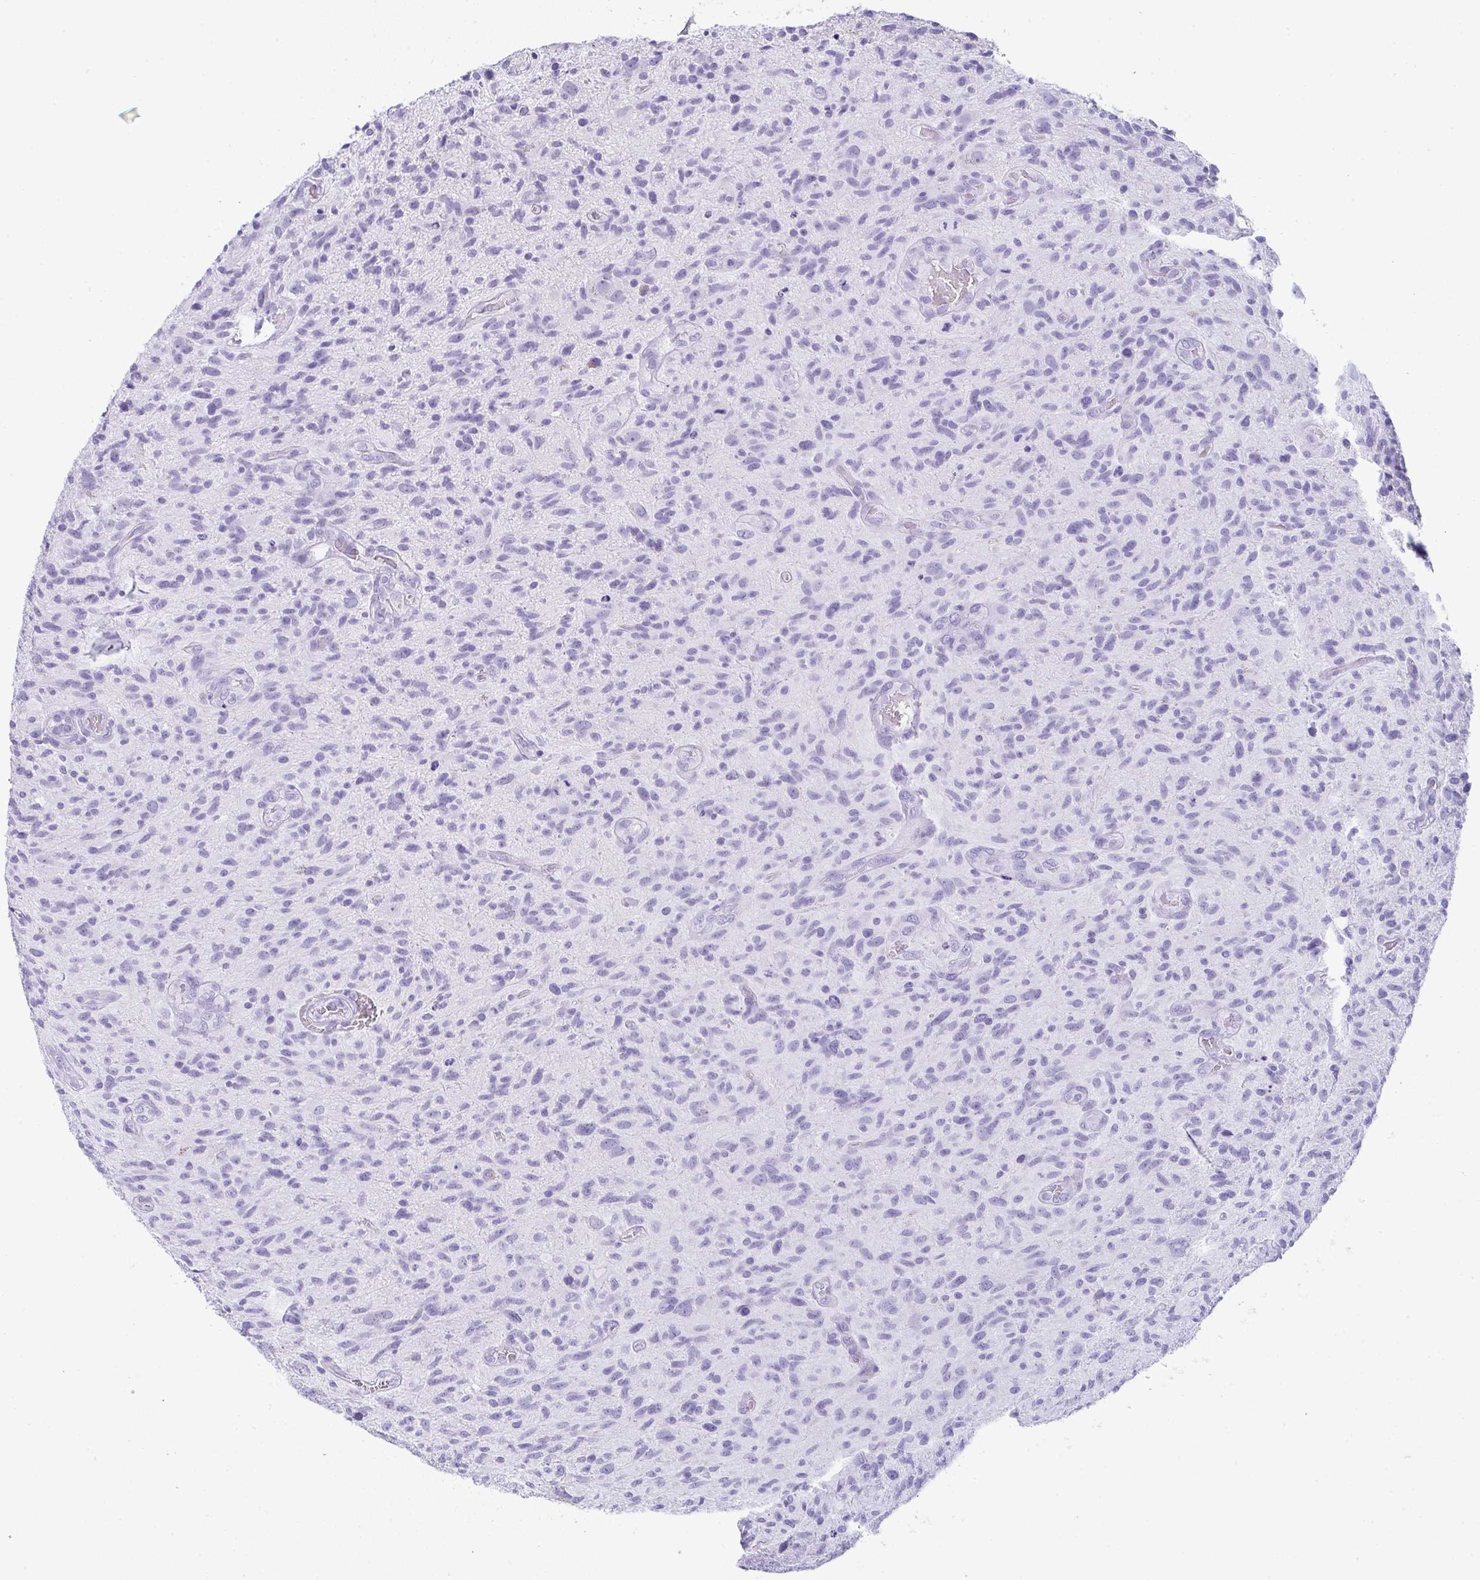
{"staining": {"intensity": "negative", "quantity": "none", "location": "none"}, "tissue": "glioma", "cell_type": "Tumor cells", "image_type": "cancer", "snomed": [{"axis": "morphology", "description": "Glioma, malignant, High grade"}, {"axis": "topography", "description": "Brain"}], "caption": "DAB immunohistochemical staining of glioma demonstrates no significant staining in tumor cells.", "gene": "JCHAIN", "patient": {"sex": "male", "age": 75}}